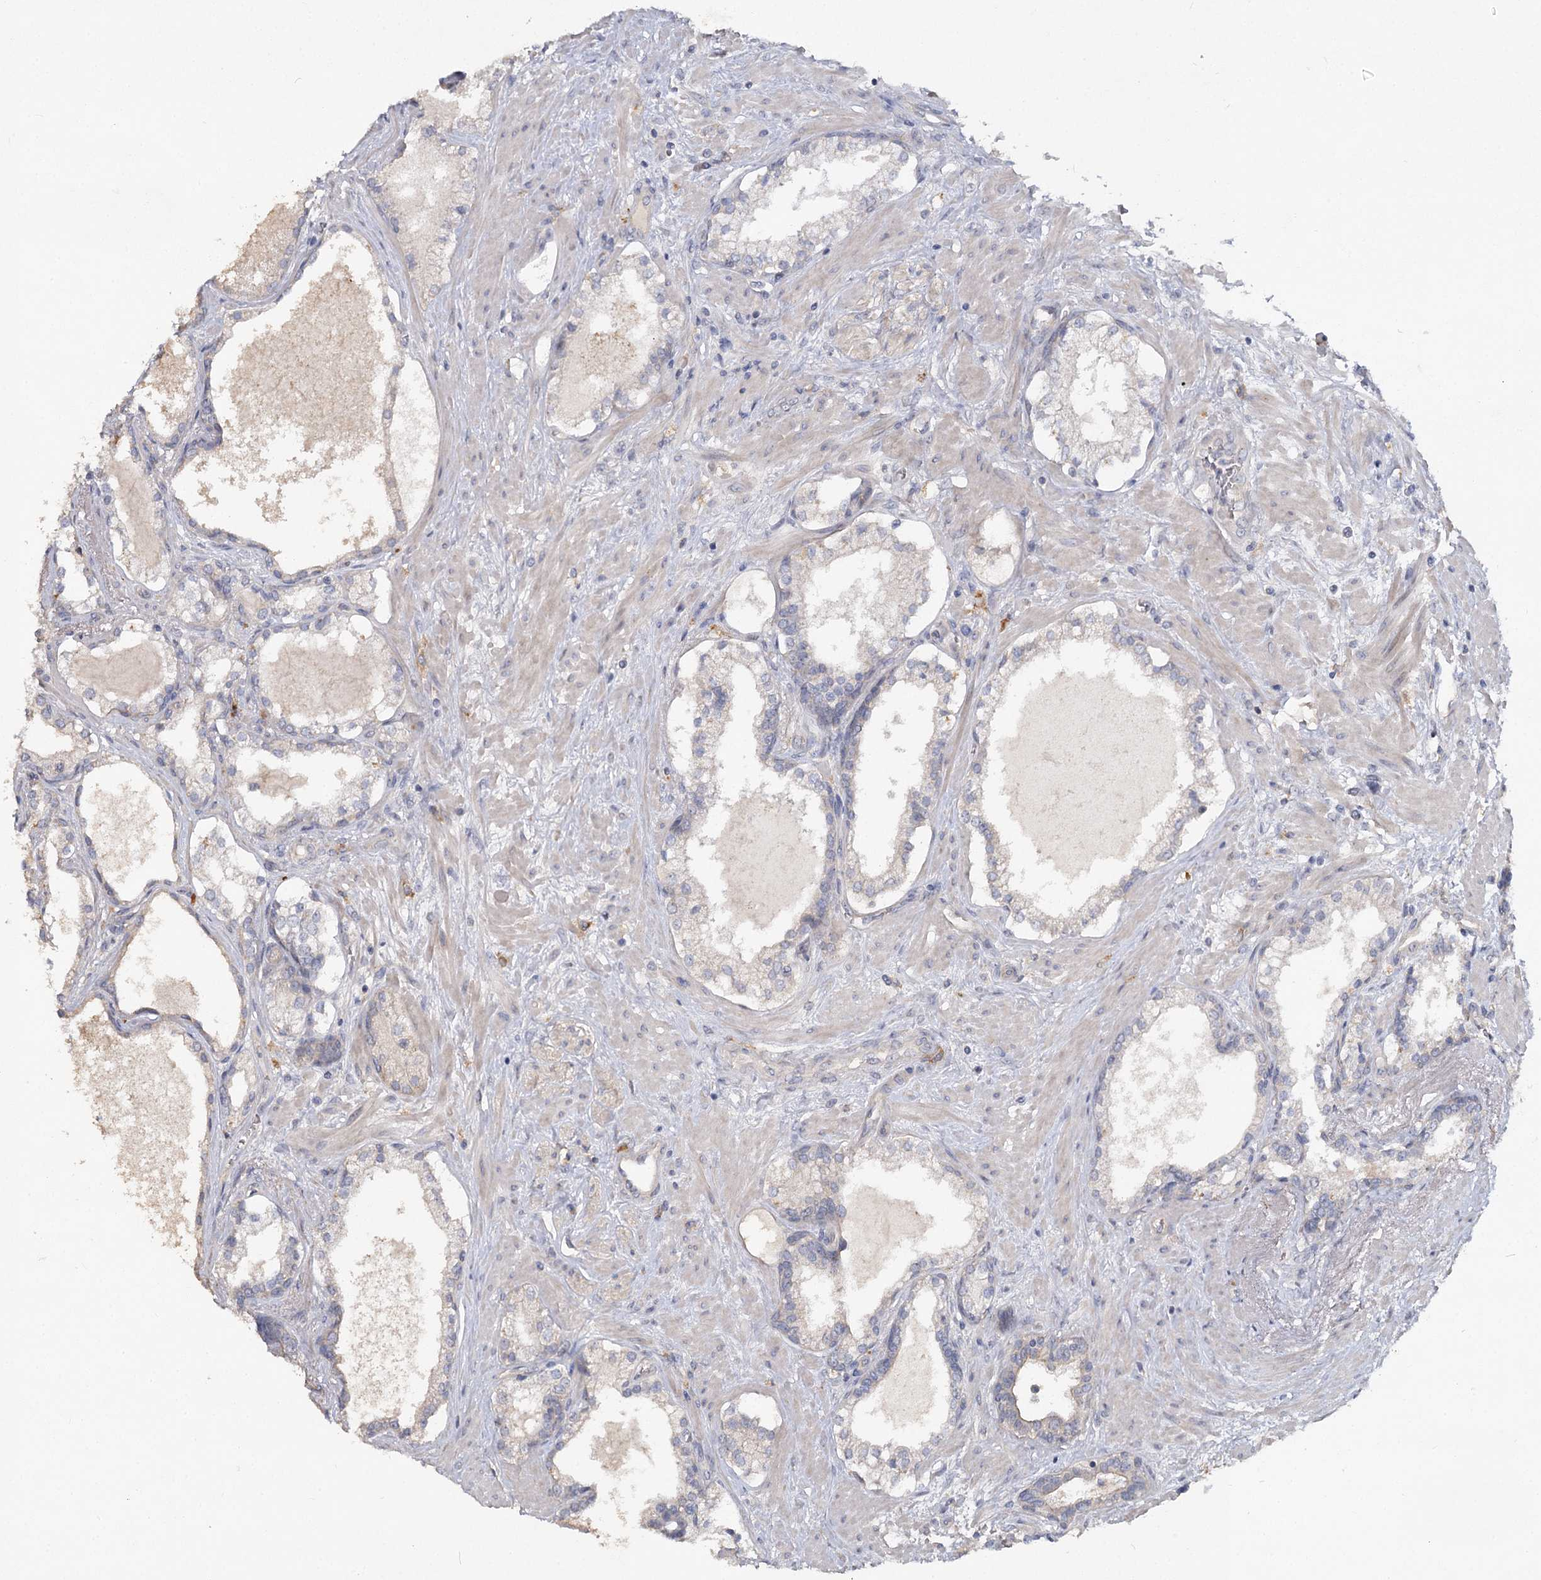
{"staining": {"intensity": "negative", "quantity": "none", "location": "none"}, "tissue": "prostate cancer", "cell_type": "Tumor cells", "image_type": "cancer", "snomed": [{"axis": "morphology", "description": "Adenocarcinoma, High grade"}, {"axis": "topography", "description": "Prostate"}], "caption": "This is an immunohistochemistry image of adenocarcinoma (high-grade) (prostate). There is no expression in tumor cells.", "gene": "ANGPTL5", "patient": {"sex": "male", "age": 58}}